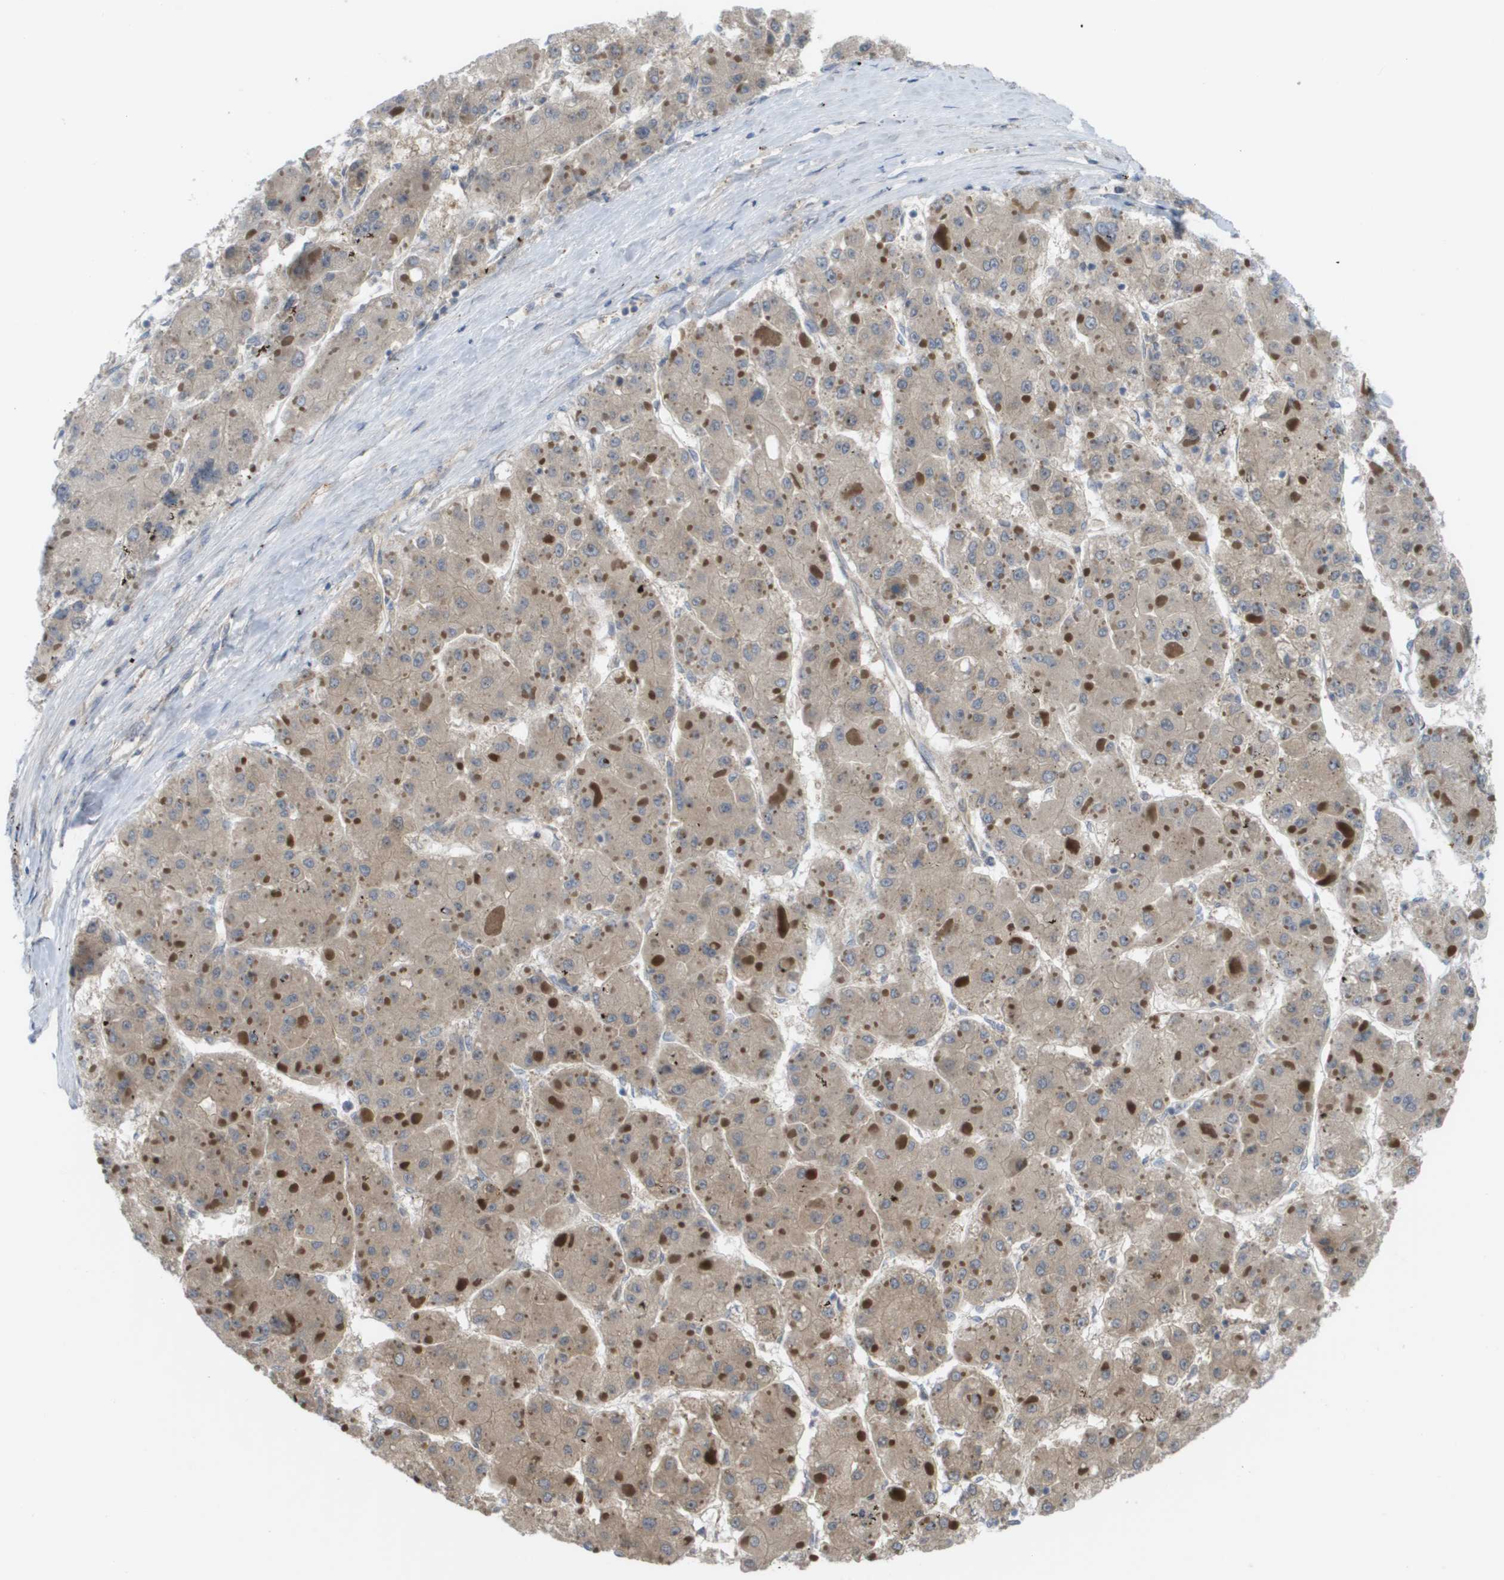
{"staining": {"intensity": "weak", "quantity": "<25%", "location": "cytoplasmic/membranous"}, "tissue": "liver cancer", "cell_type": "Tumor cells", "image_type": "cancer", "snomed": [{"axis": "morphology", "description": "Carcinoma, Hepatocellular, NOS"}, {"axis": "topography", "description": "Liver"}], "caption": "Liver hepatocellular carcinoma was stained to show a protein in brown. There is no significant staining in tumor cells.", "gene": "CTPS2", "patient": {"sex": "female", "age": 73}}